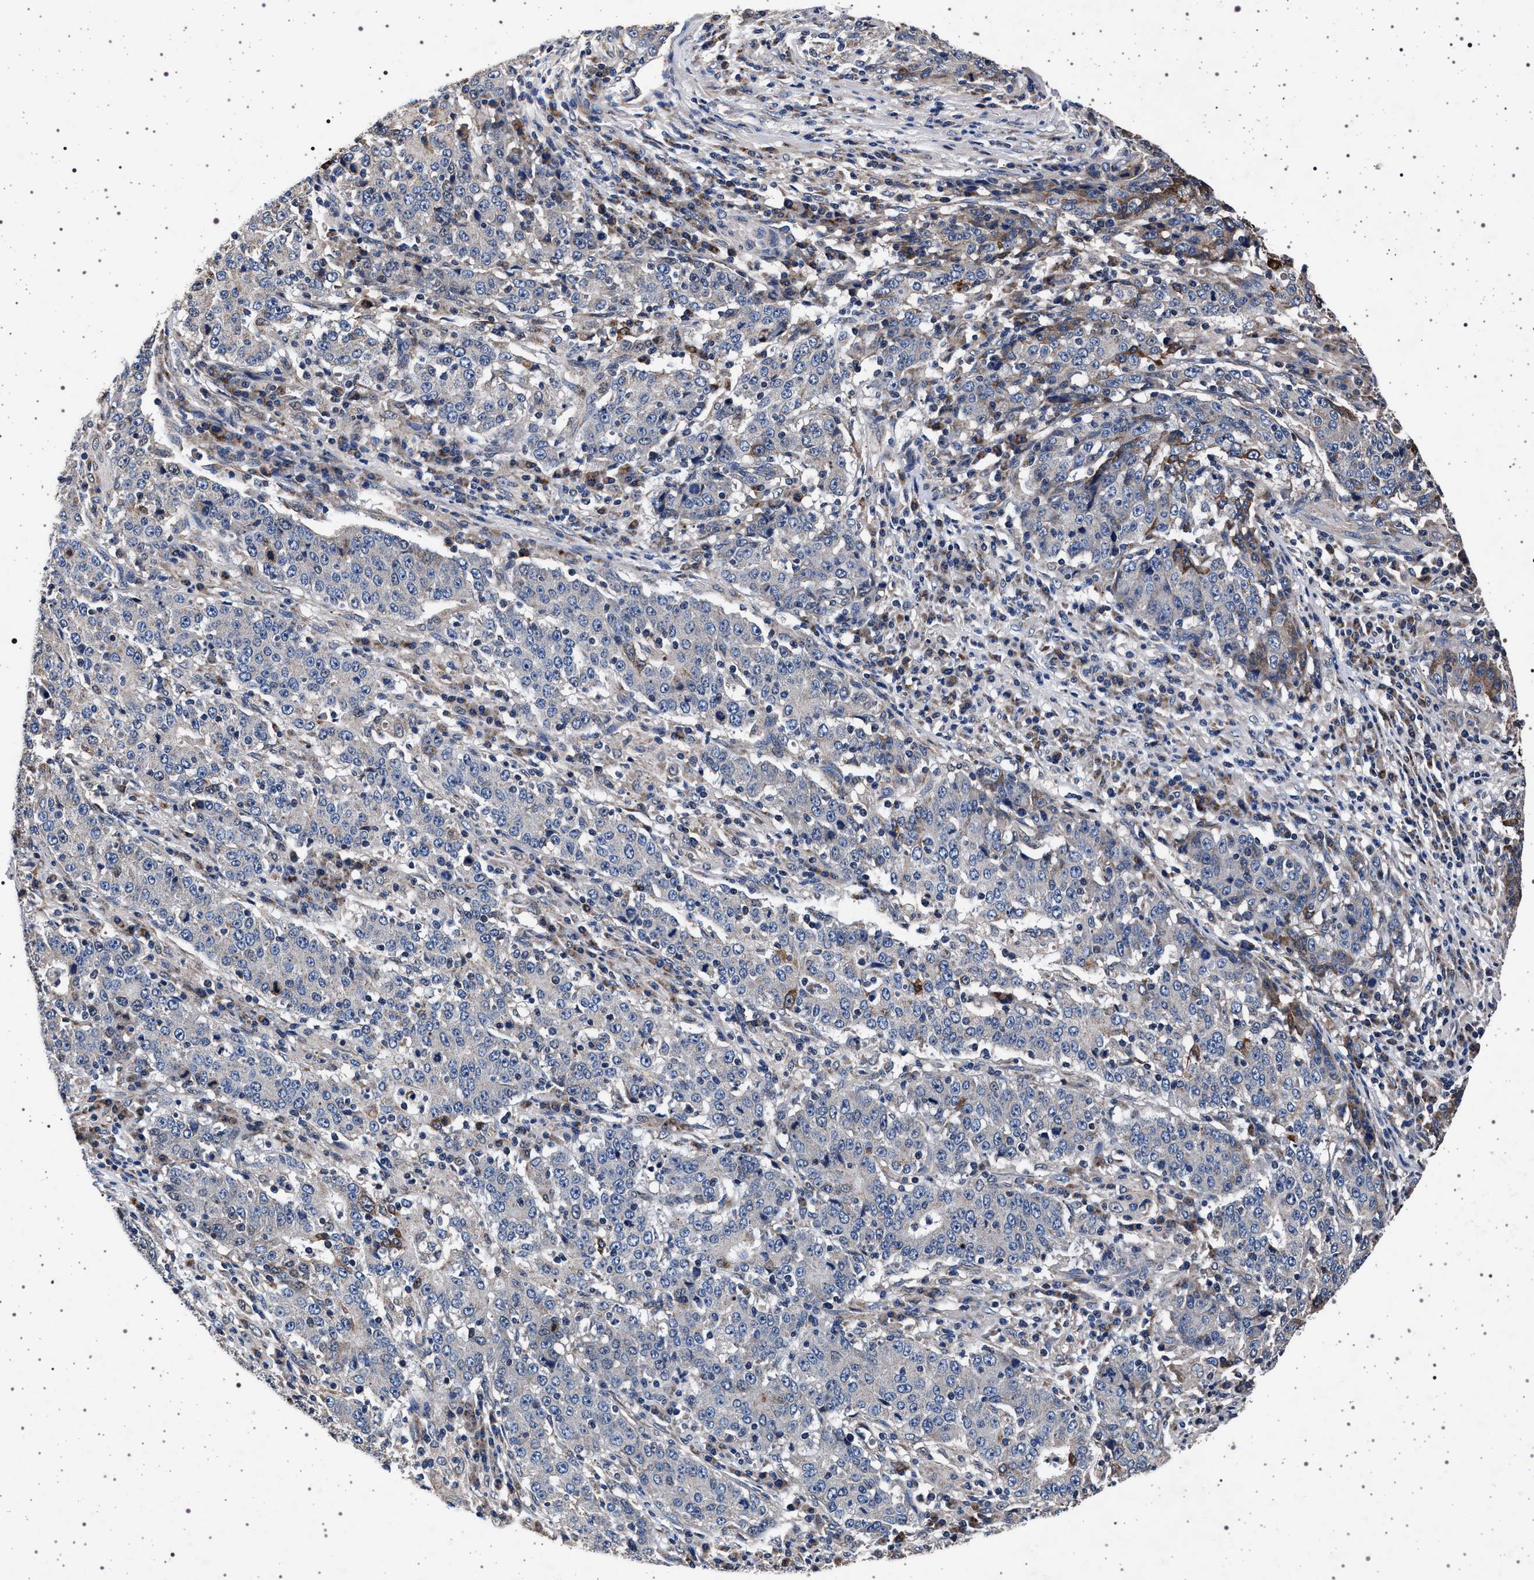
{"staining": {"intensity": "negative", "quantity": "none", "location": "none"}, "tissue": "stomach cancer", "cell_type": "Tumor cells", "image_type": "cancer", "snomed": [{"axis": "morphology", "description": "Adenocarcinoma, NOS"}, {"axis": "topography", "description": "Stomach"}], "caption": "High power microscopy micrograph of an IHC photomicrograph of stomach adenocarcinoma, revealing no significant expression in tumor cells.", "gene": "MAP3K2", "patient": {"sex": "male", "age": 59}}